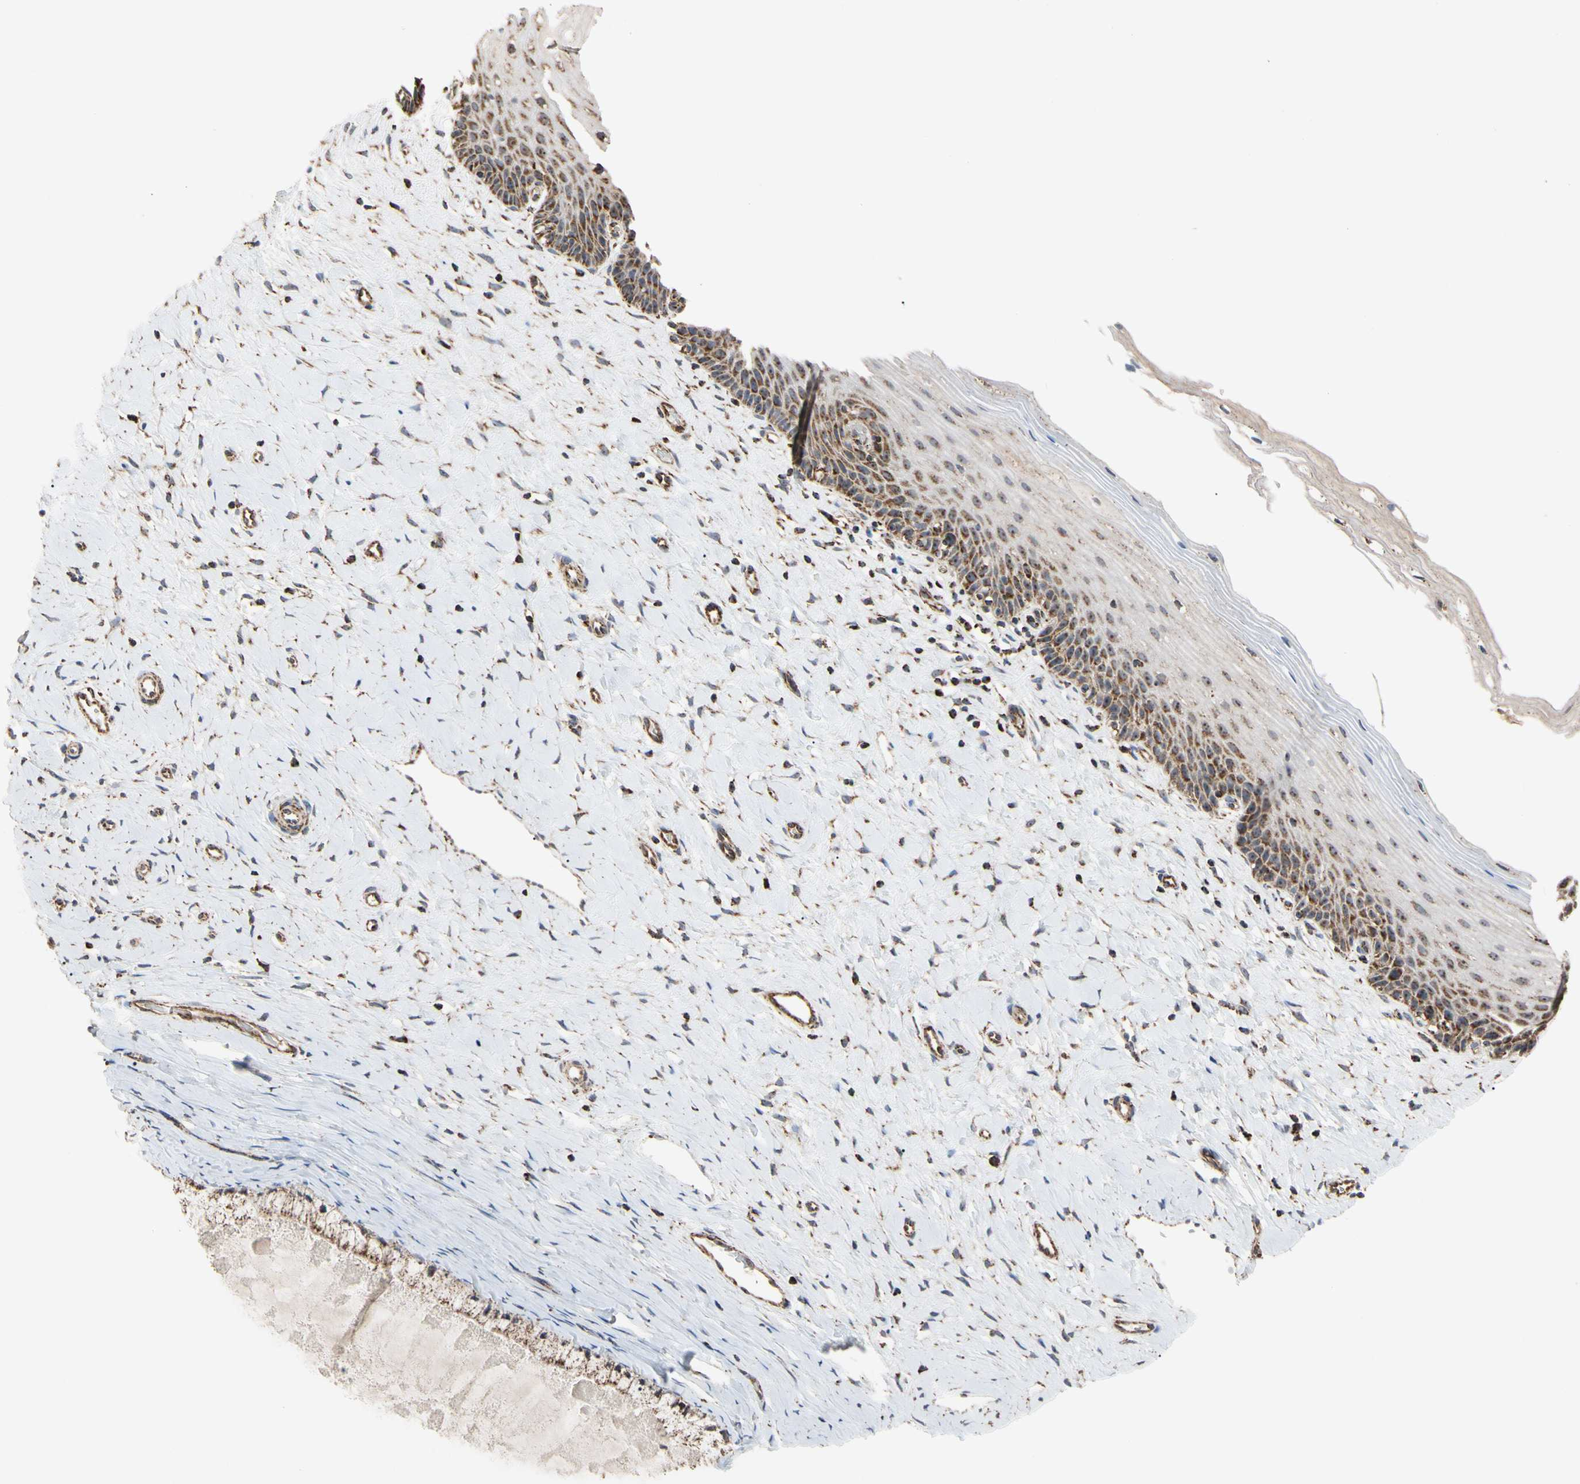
{"staining": {"intensity": "strong", "quantity": ">75%", "location": "cytoplasmic/membranous"}, "tissue": "cervix", "cell_type": "Glandular cells", "image_type": "normal", "snomed": [{"axis": "morphology", "description": "Normal tissue, NOS"}, {"axis": "topography", "description": "Cervix"}], "caption": "Cervix stained with DAB (3,3'-diaminobenzidine) IHC shows high levels of strong cytoplasmic/membranous staining in about >75% of glandular cells. (IHC, brightfield microscopy, high magnification).", "gene": "FAM110B", "patient": {"sex": "female", "age": 39}}